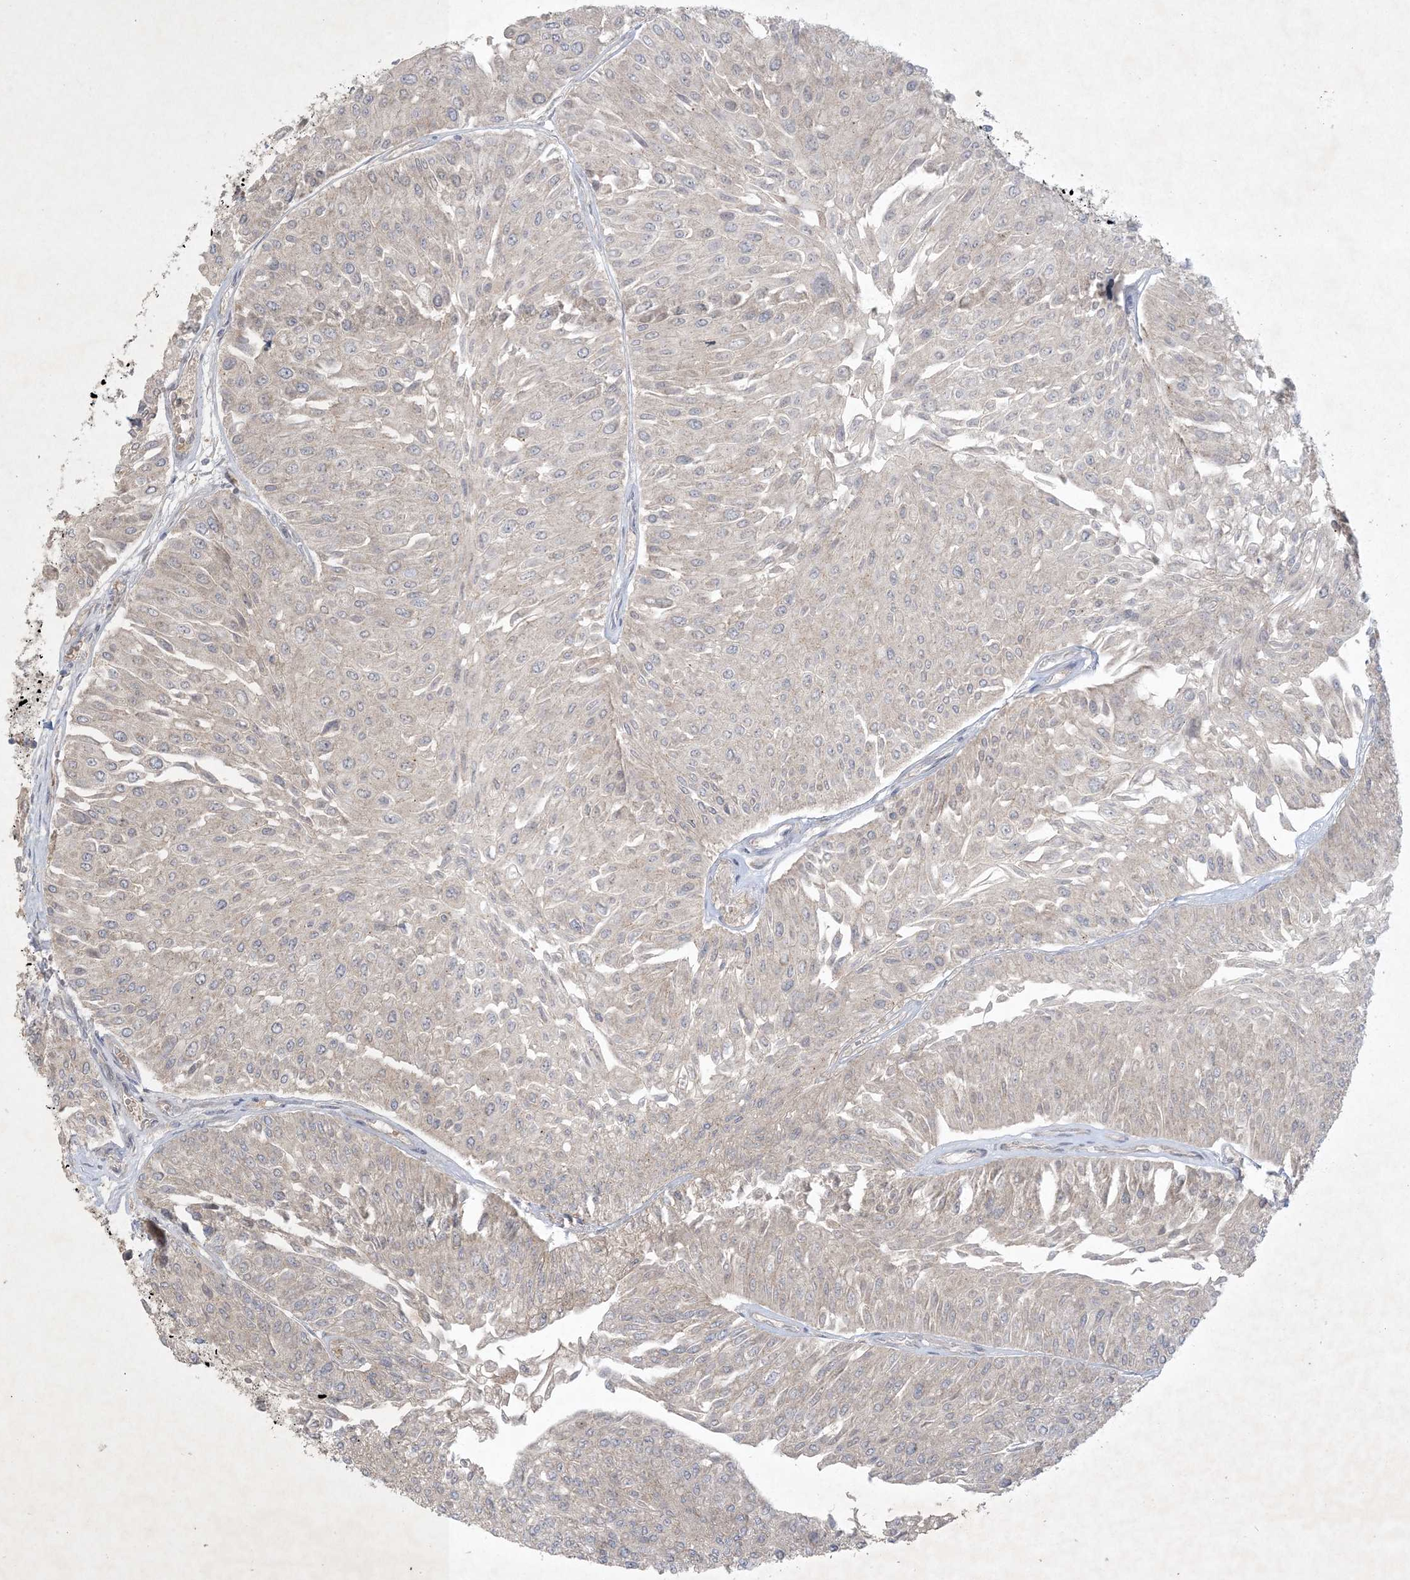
{"staining": {"intensity": "negative", "quantity": "none", "location": "none"}, "tissue": "urothelial cancer", "cell_type": "Tumor cells", "image_type": "cancer", "snomed": [{"axis": "morphology", "description": "Urothelial carcinoma, Low grade"}, {"axis": "topography", "description": "Urinary bladder"}], "caption": "An IHC histopathology image of urothelial carcinoma (low-grade) is shown. There is no staining in tumor cells of urothelial carcinoma (low-grade). (Immunohistochemistry (ihc), brightfield microscopy, high magnification).", "gene": "NRBP2", "patient": {"sex": "male", "age": 67}}